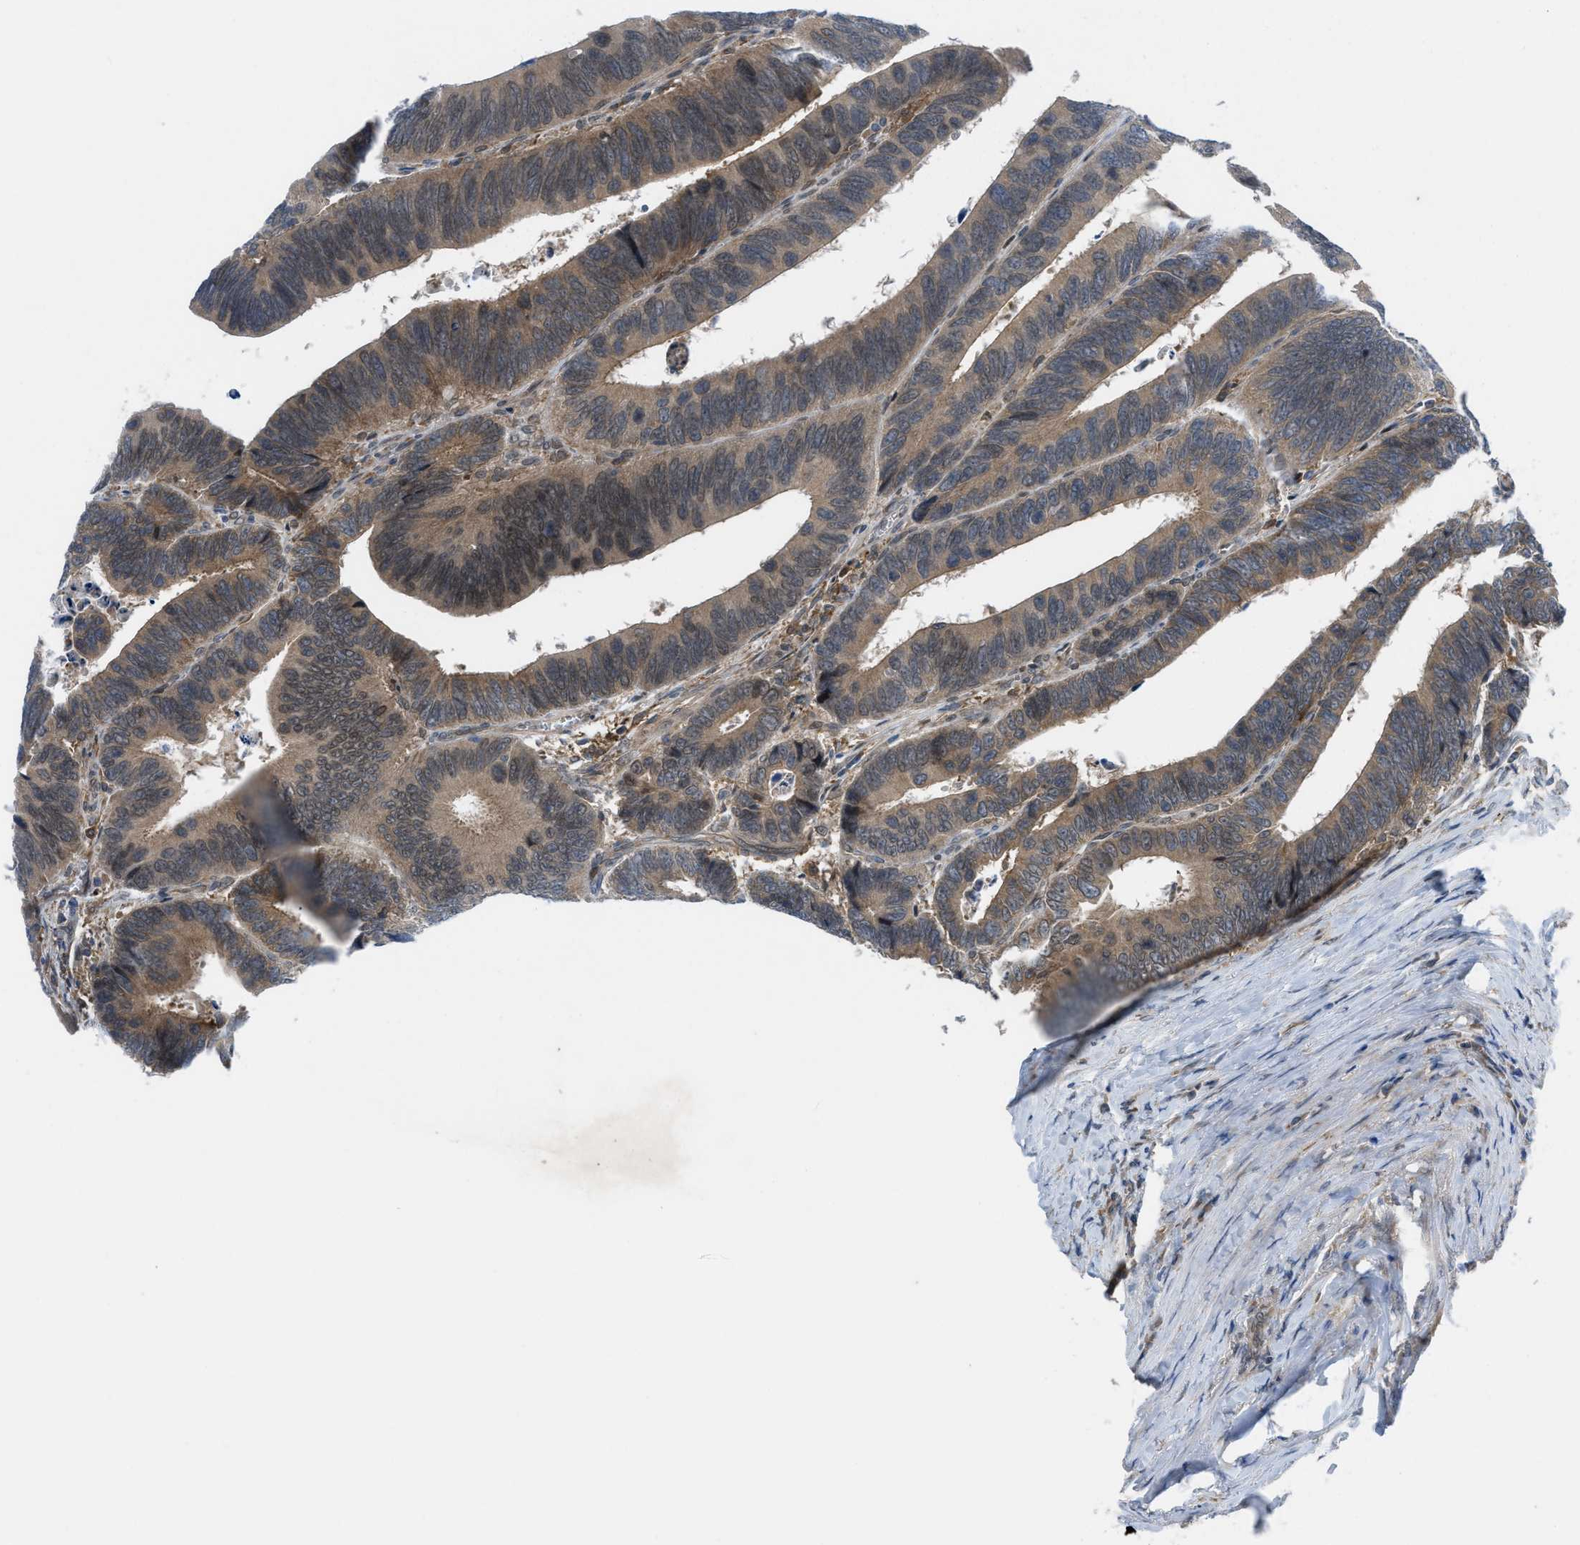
{"staining": {"intensity": "moderate", "quantity": ">75%", "location": "cytoplasmic/membranous"}, "tissue": "colorectal cancer", "cell_type": "Tumor cells", "image_type": "cancer", "snomed": [{"axis": "morphology", "description": "Adenocarcinoma, NOS"}, {"axis": "topography", "description": "Colon"}], "caption": "Protein expression analysis of human colorectal cancer (adenocarcinoma) reveals moderate cytoplasmic/membranous expression in approximately >75% of tumor cells.", "gene": "BAZ2B", "patient": {"sex": "male", "age": 72}}